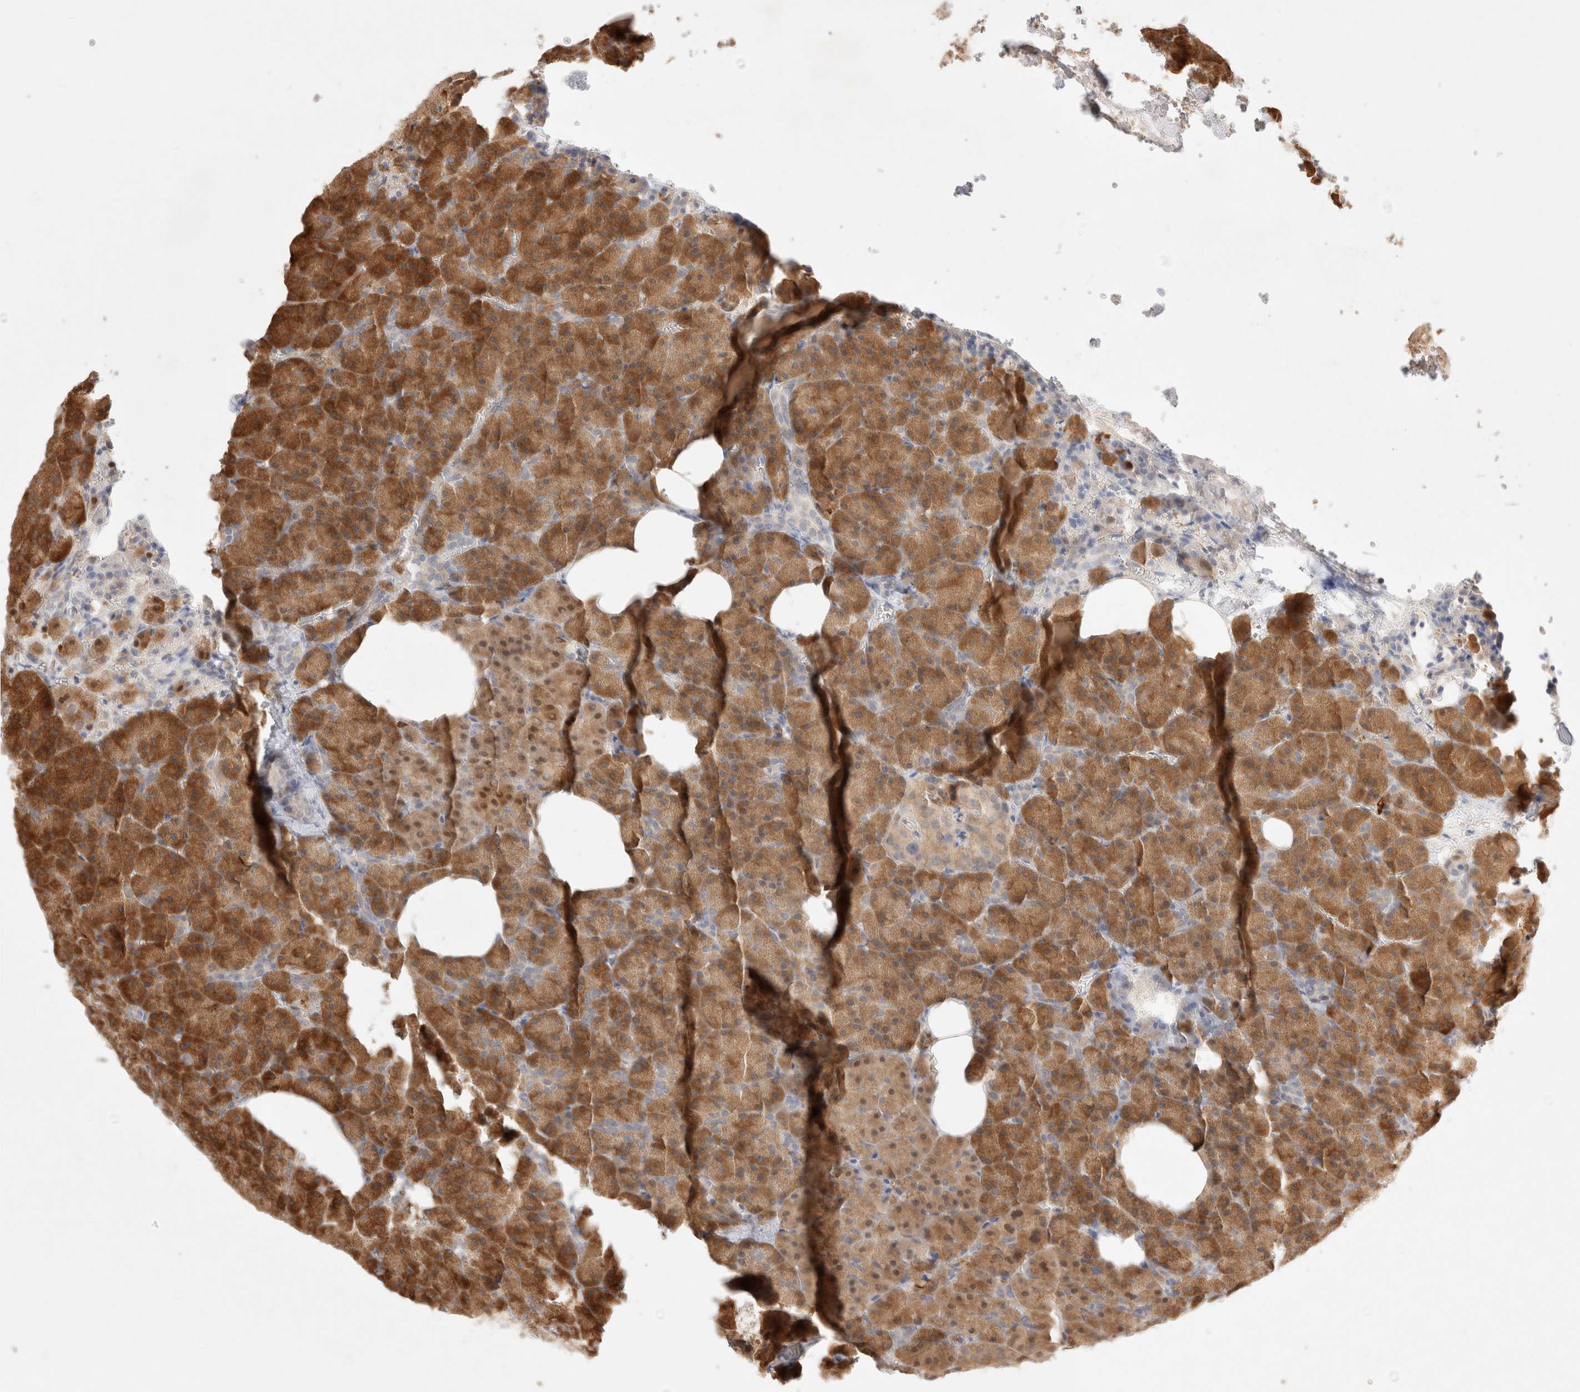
{"staining": {"intensity": "moderate", "quantity": ">75%", "location": "cytoplasmic/membranous"}, "tissue": "pancreas", "cell_type": "Exocrine glandular cells", "image_type": "normal", "snomed": [{"axis": "morphology", "description": "Normal tissue, NOS"}, {"axis": "morphology", "description": "Carcinoid, malignant, NOS"}, {"axis": "topography", "description": "Pancreas"}], "caption": "Immunohistochemistry (IHC) image of normal pancreas: pancreas stained using immunohistochemistry reveals medium levels of moderate protein expression localized specifically in the cytoplasmic/membranous of exocrine glandular cells, appearing as a cytoplasmic/membranous brown color.", "gene": "STARD10", "patient": {"sex": "female", "age": 35}}